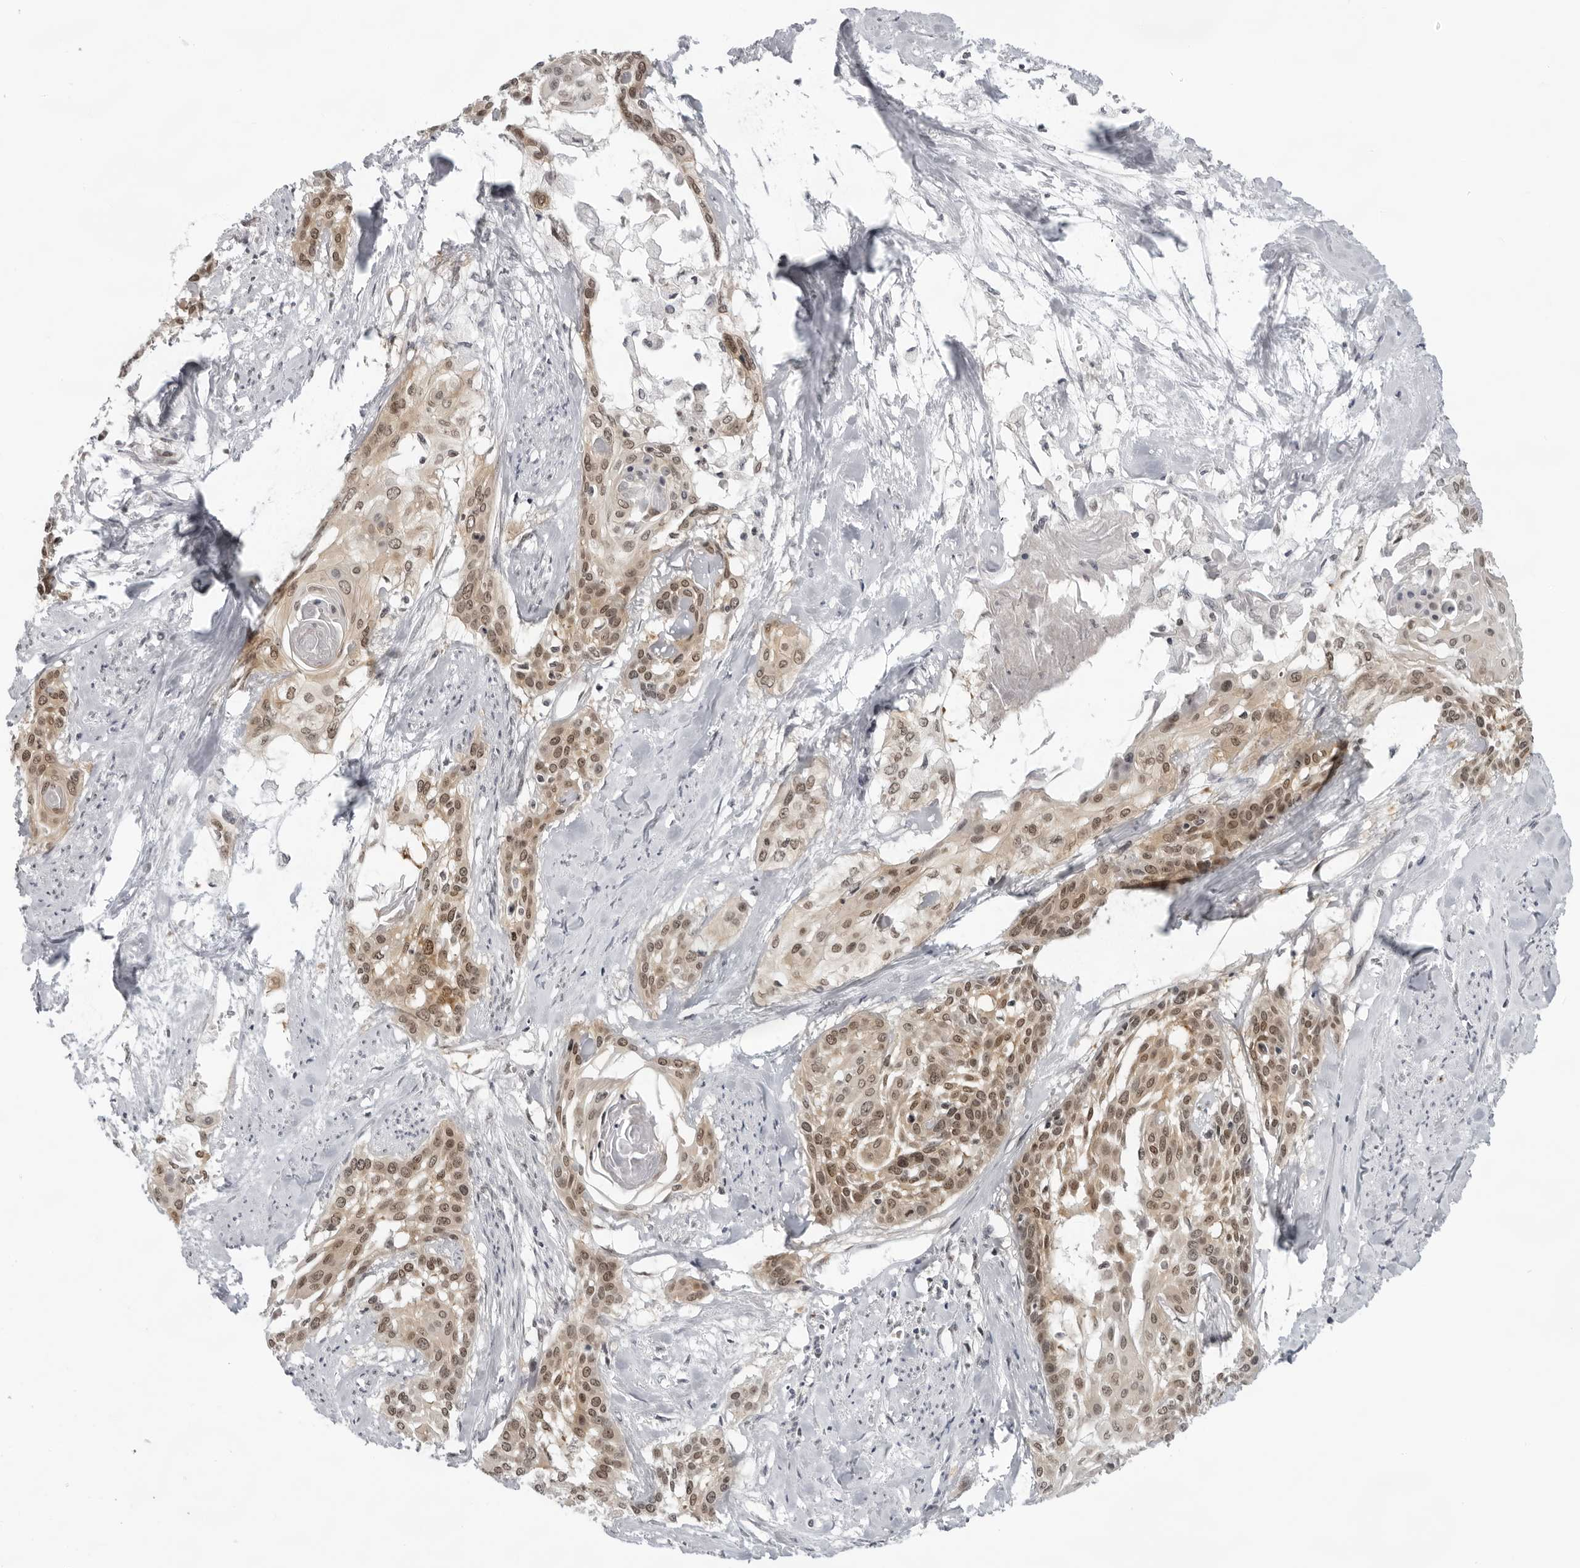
{"staining": {"intensity": "moderate", "quantity": ">75%", "location": "cytoplasmic/membranous,nuclear"}, "tissue": "cervical cancer", "cell_type": "Tumor cells", "image_type": "cancer", "snomed": [{"axis": "morphology", "description": "Squamous cell carcinoma, NOS"}, {"axis": "topography", "description": "Cervix"}], "caption": "Cervical squamous cell carcinoma stained with IHC displays moderate cytoplasmic/membranous and nuclear positivity in about >75% of tumor cells.", "gene": "CASP7", "patient": {"sex": "female", "age": 57}}